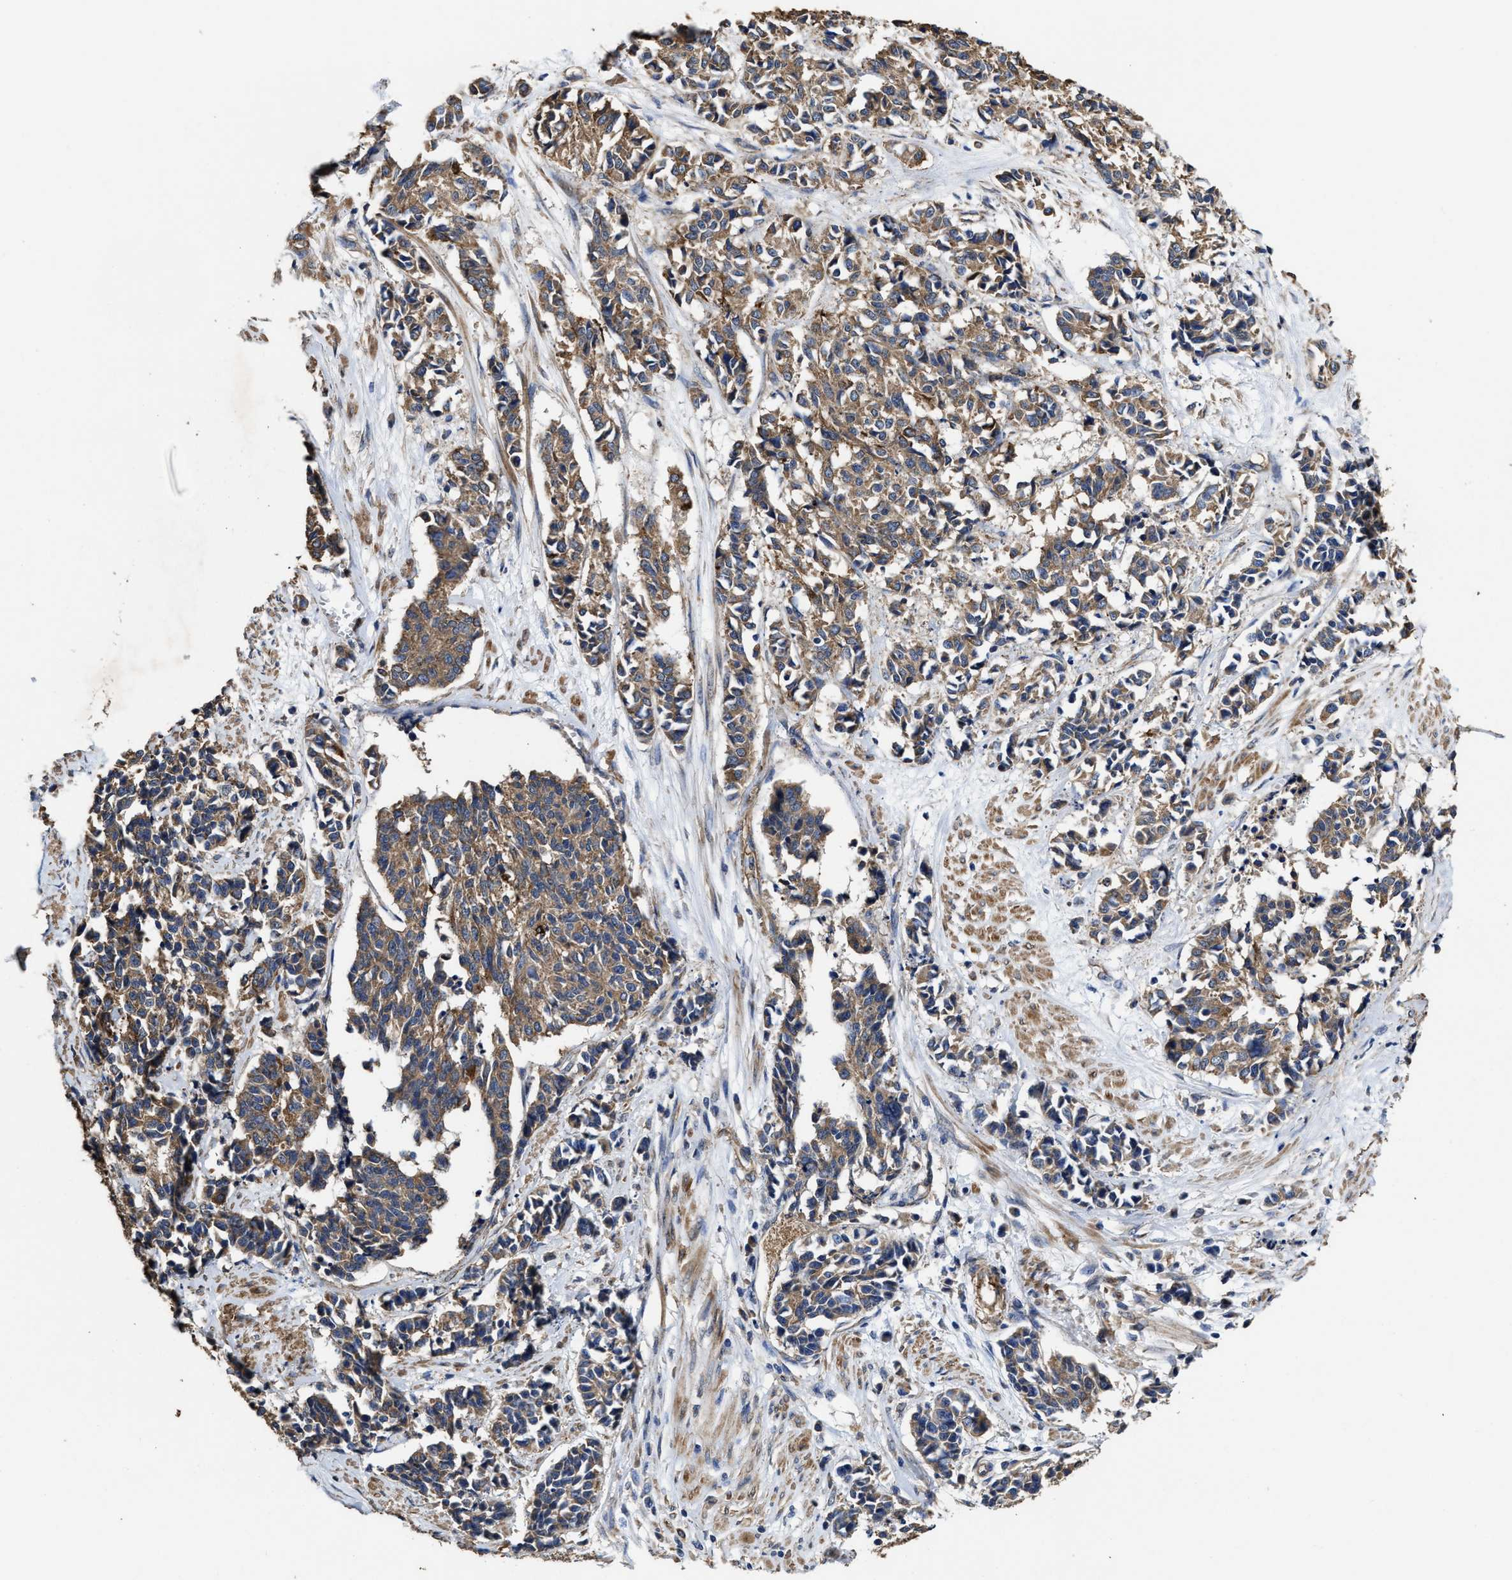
{"staining": {"intensity": "moderate", "quantity": ">75%", "location": "cytoplasmic/membranous"}, "tissue": "cervical cancer", "cell_type": "Tumor cells", "image_type": "cancer", "snomed": [{"axis": "morphology", "description": "Squamous cell carcinoma, NOS"}, {"axis": "topography", "description": "Cervix"}], "caption": "Moderate cytoplasmic/membranous staining for a protein is appreciated in about >75% of tumor cells of squamous cell carcinoma (cervical) using immunohistochemistry (IHC).", "gene": "SFXN4", "patient": {"sex": "female", "age": 35}}